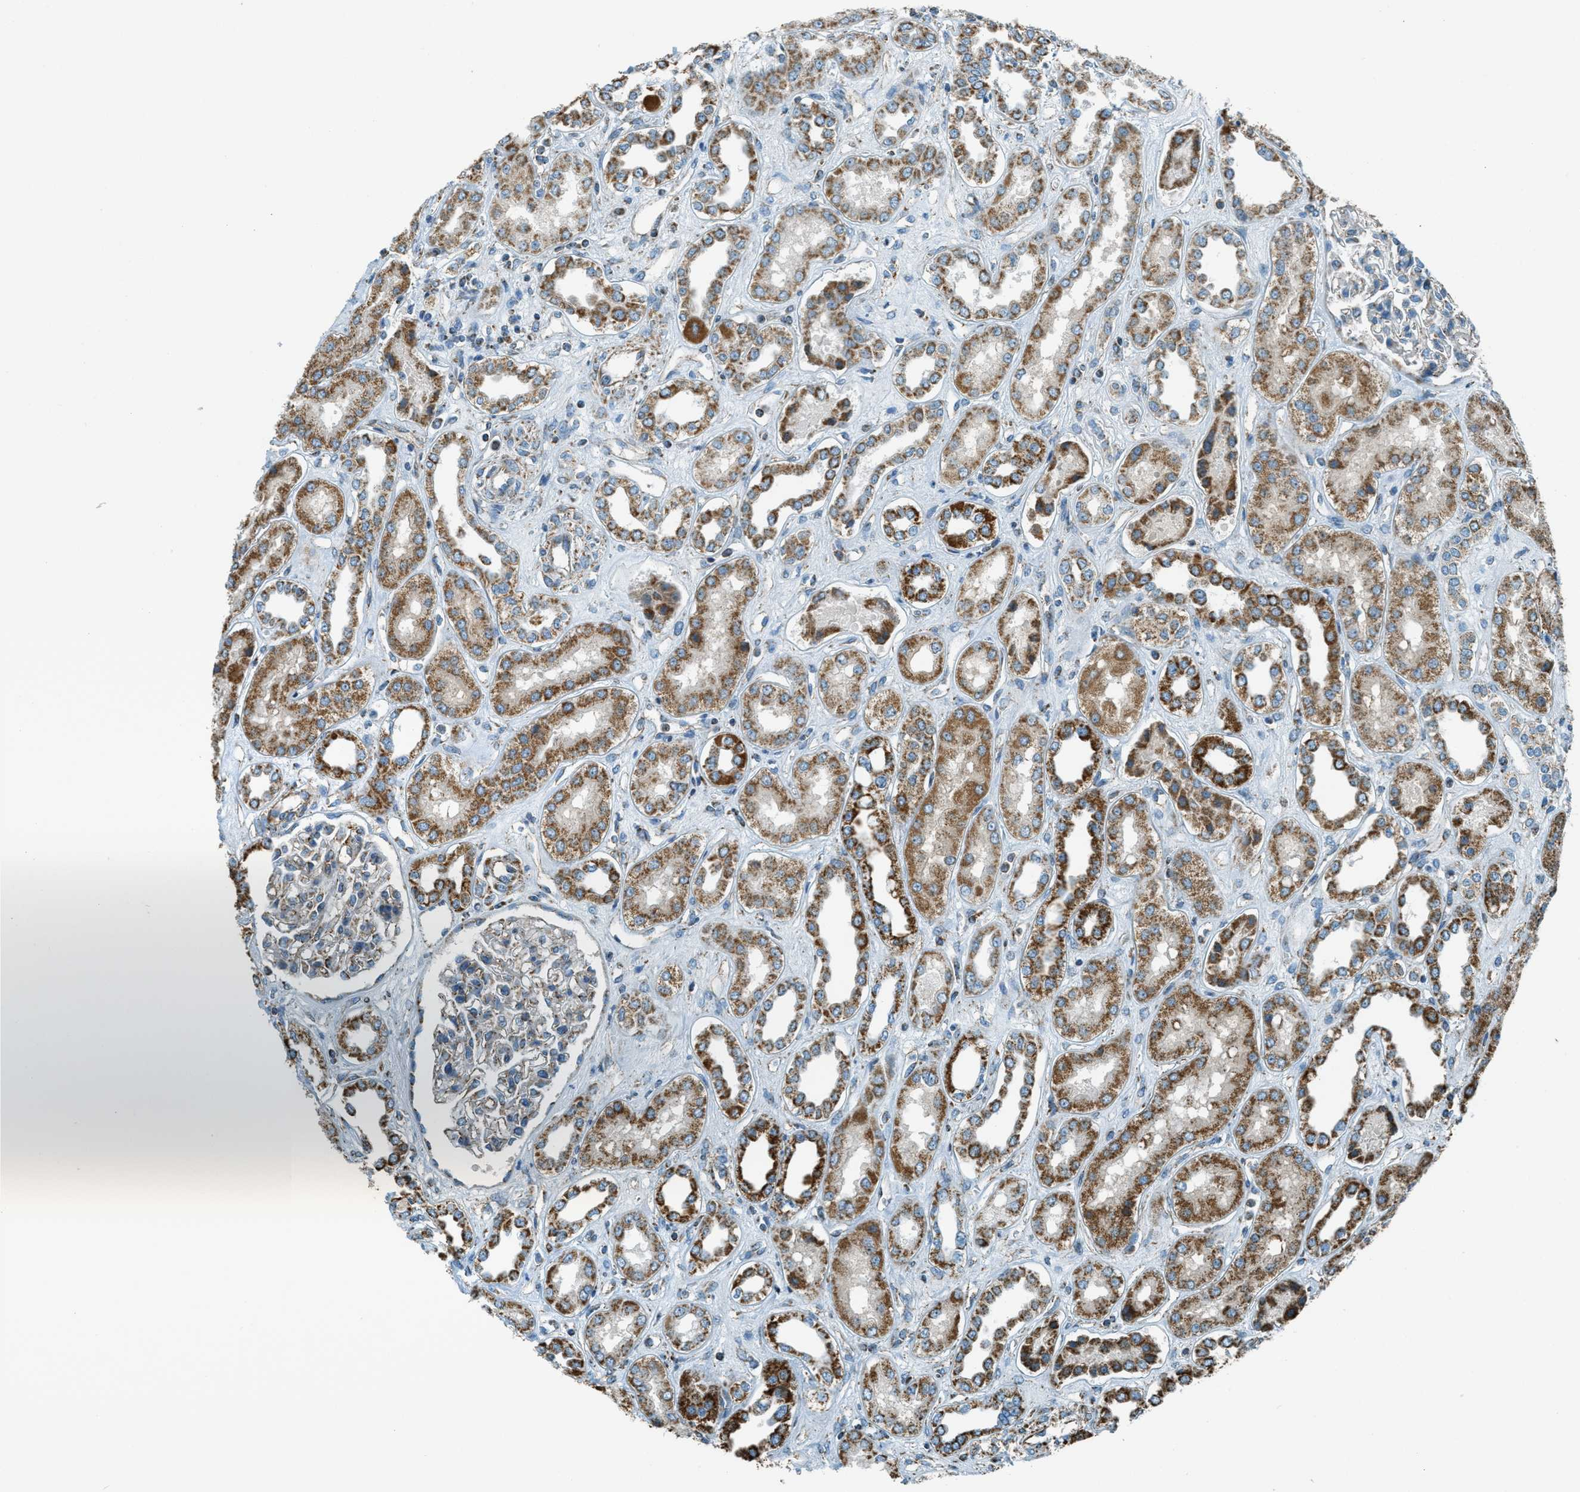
{"staining": {"intensity": "weak", "quantity": "<25%", "location": "cytoplasmic/membranous"}, "tissue": "kidney", "cell_type": "Cells in glomeruli", "image_type": "normal", "snomed": [{"axis": "morphology", "description": "Normal tissue, NOS"}, {"axis": "topography", "description": "Kidney"}], "caption": "The photomicrograph demonstrates no staining of cells in glomeruli in normal kidney. (DAB immunohistochemistry, high magnification).", "gene": "CHST15", "patient": {"sex": "male", "age": 59}}